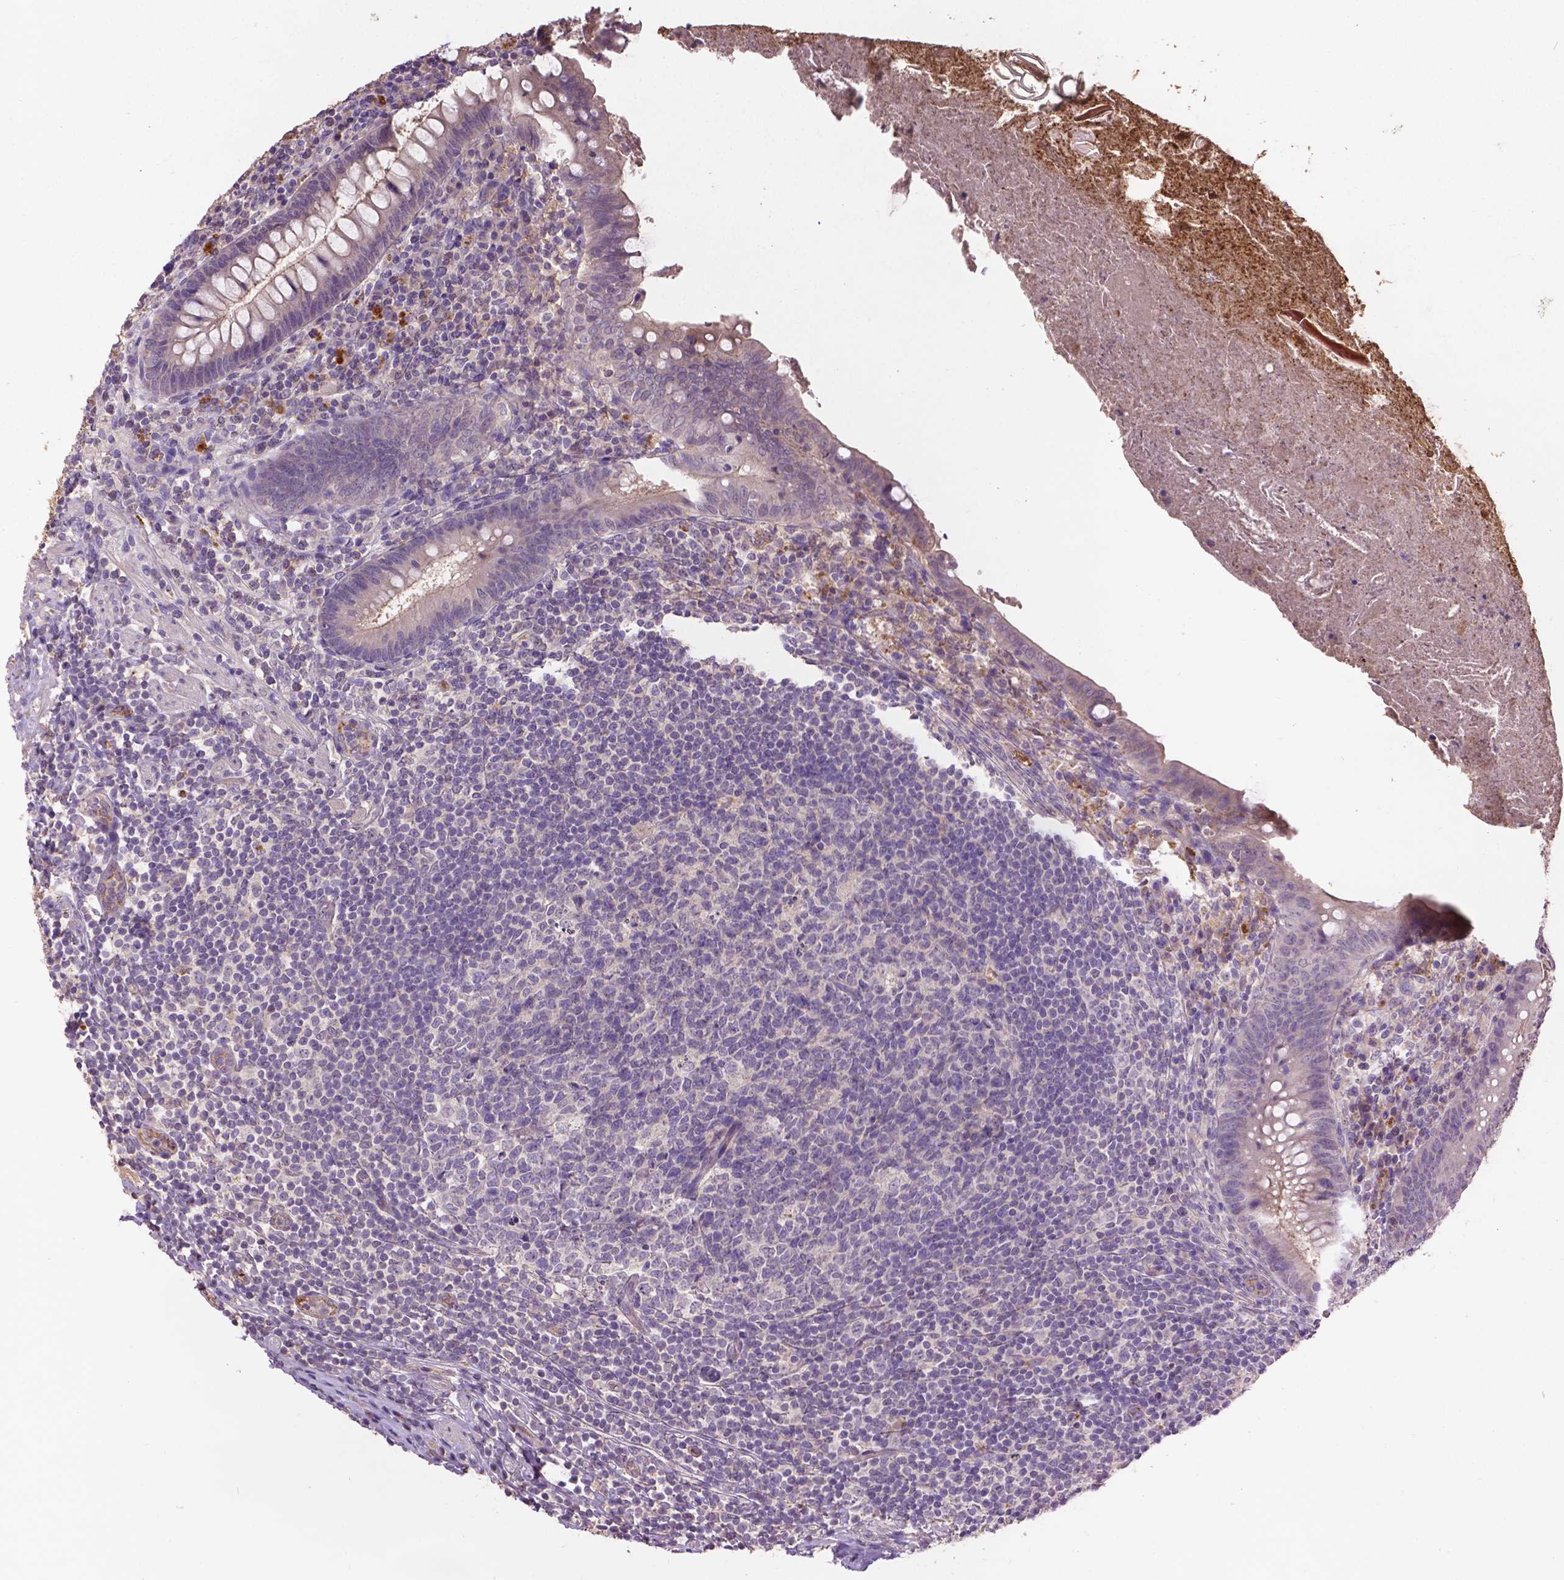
{"staining": {"intensity": "negative", "quantity": "none", "location": "none"}, "tissue": "appendix", "cell_type": "Glandular cells", "image_type": "normal", "snomed": [{"axis": "morphology", "description": "Normal tissue, NOS"}, {"axis": "topography", "description": "Appendix"}], "caption": "IHC micrograph of normal appendix: human appendix stained with DAB demonstrates no significant protein expression in glandular cells.", "gene": "ZNF337", "patient": {"sex": "male", "age": 47}}